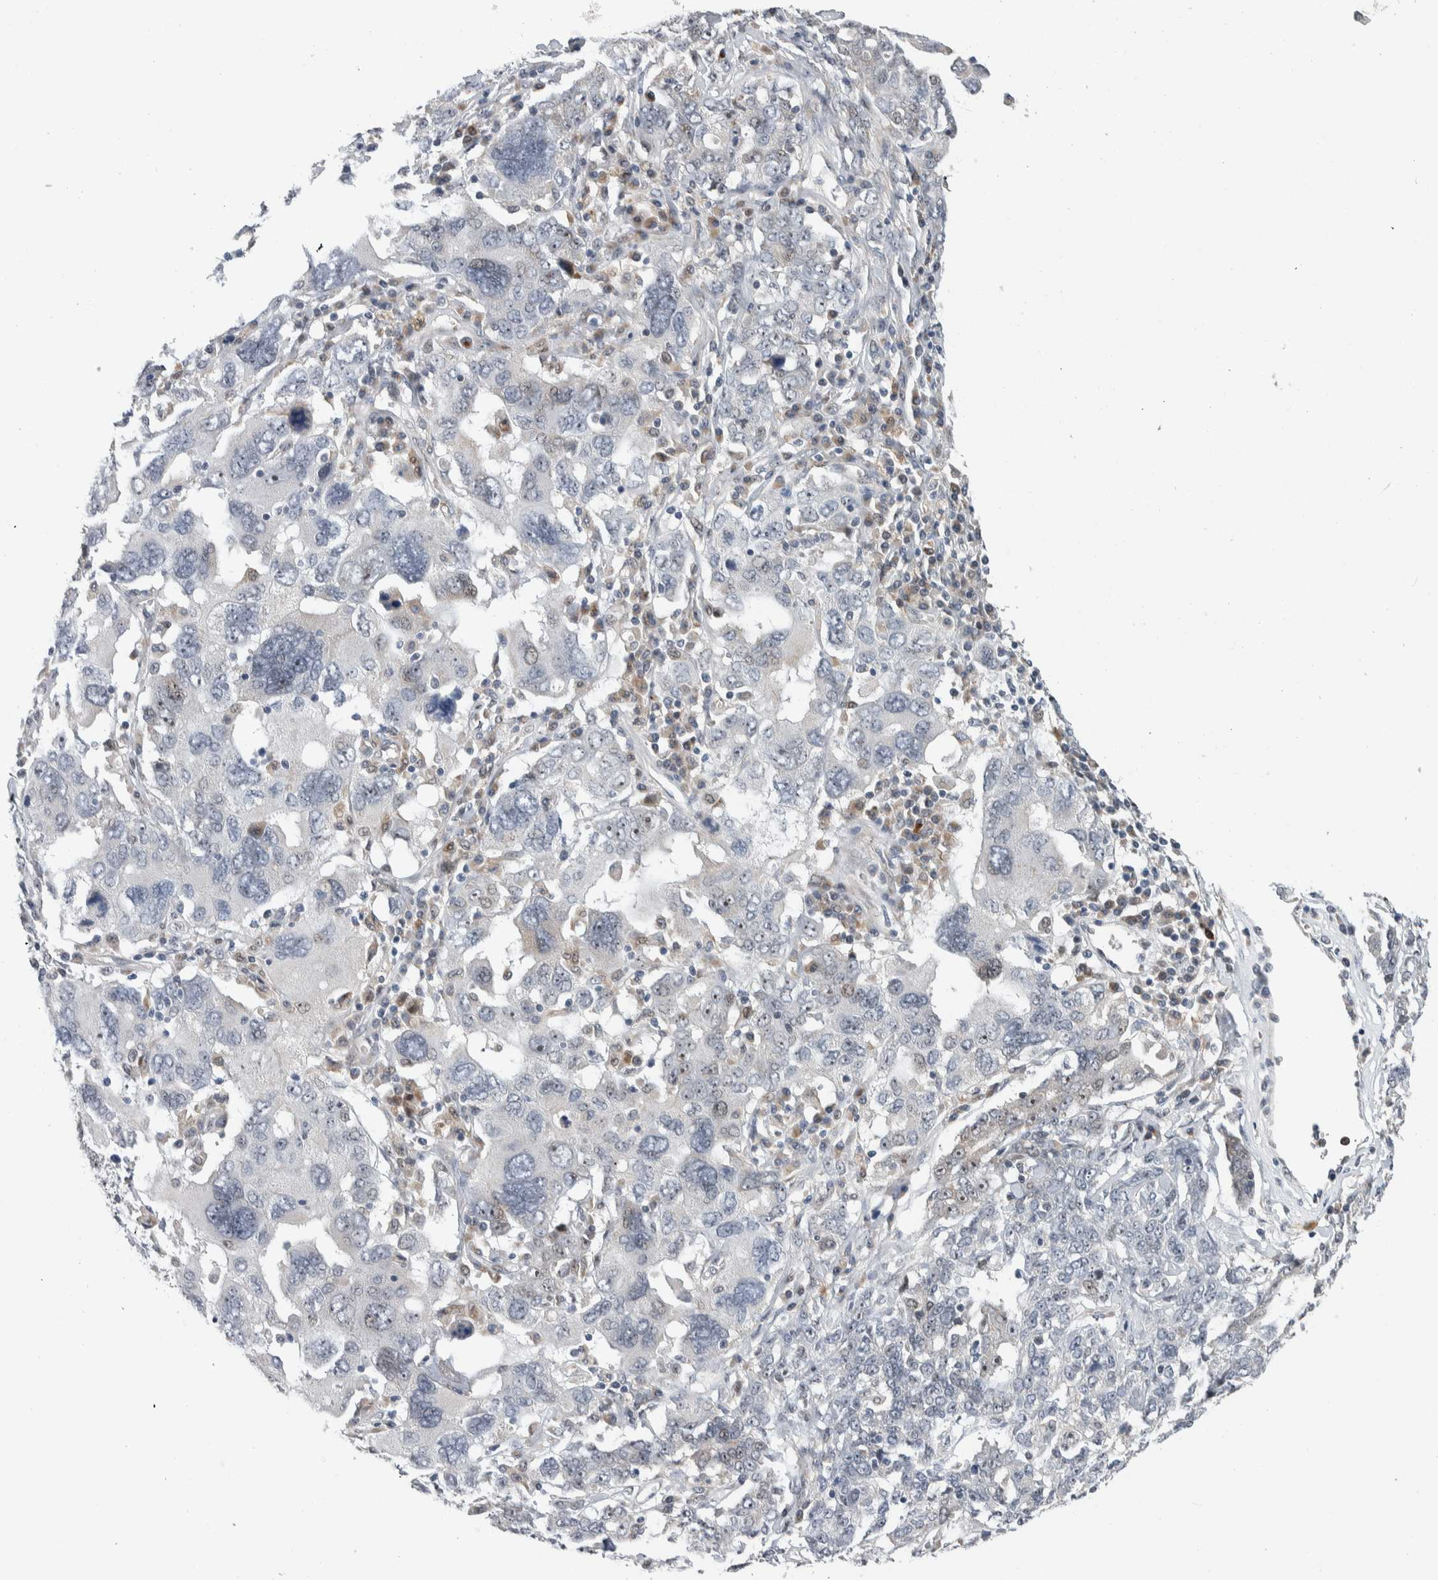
{"staining": {"intensity": "negative", "quantity": "none", "location": "none"}, "tissue": "ovarian cancer", "cell_type": "Tumor cells", "image_type": "cancer", "snomed": [{"axis": "morphology", "description": "Carcinoma, endometroid"}, {"axis": "topography", "description": "Ovary"}], "caption": "IHC of ovarian cancer (endometroid carcinoma) demonstrates no expression in tumor cells.", "gene": "PRRG4", "patient": {"sex": "female", "age": 62}}